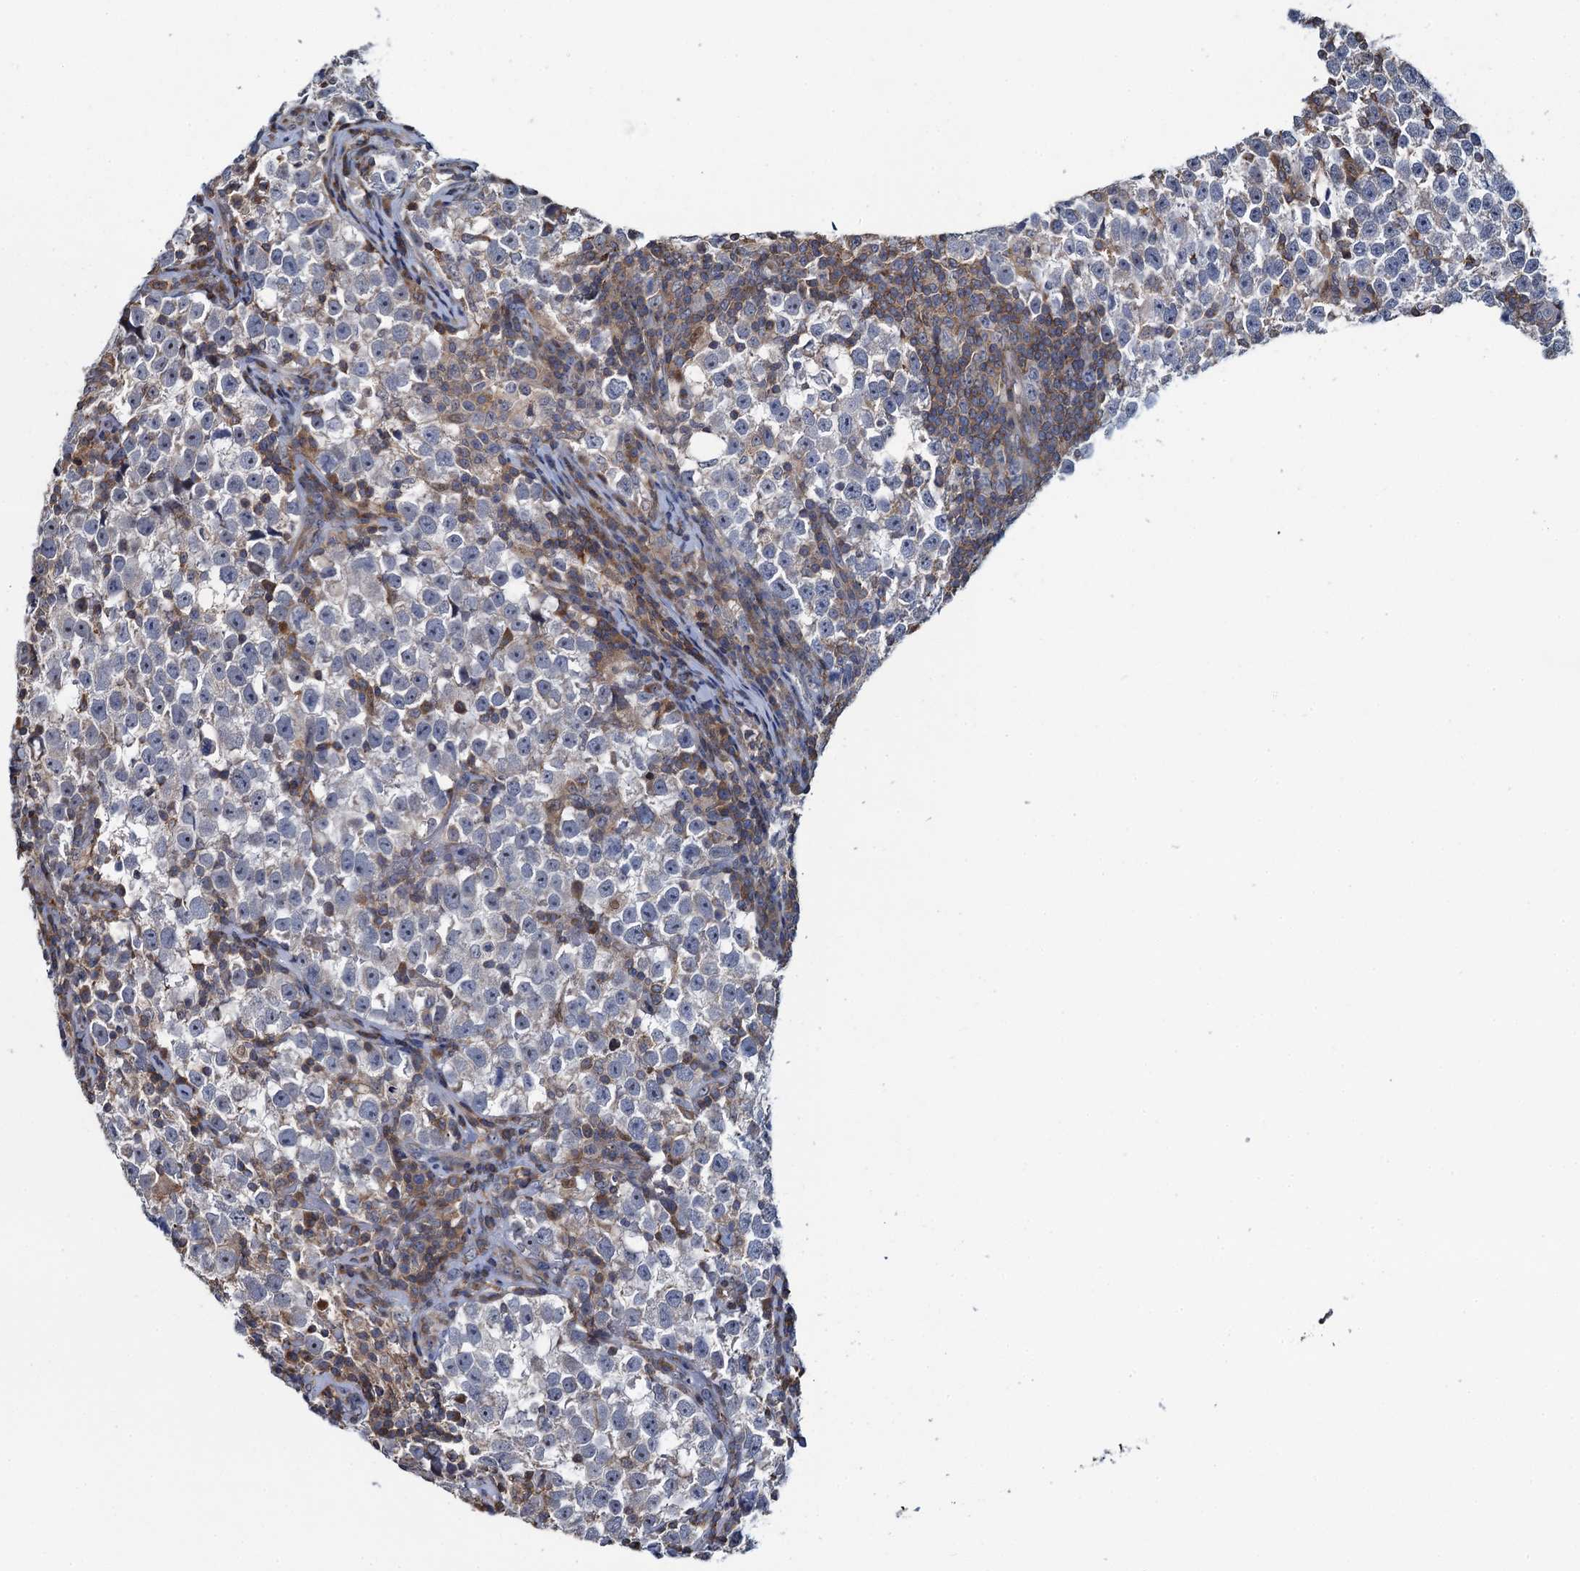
{"staining": {"intensity": "negative", "quantity": "none", "location": "none"}, "tissue": "testis cancer", "cell_type": "Tumor cells", "image_type": "cancer", "snomed": [{"axis": "morphology", "description": "Normal tissue, NOS"}, {"axis": "morphology", "description": "Seminoma, NOS"}, {"axis": "topography", "description": "Testis"}], "caption": "Testis cancer was stained to show a protein in brown. There is no significant staining in tumor cells.", "gene": "CCDC102A", "patient": {"sex": "male", "age": 43}}